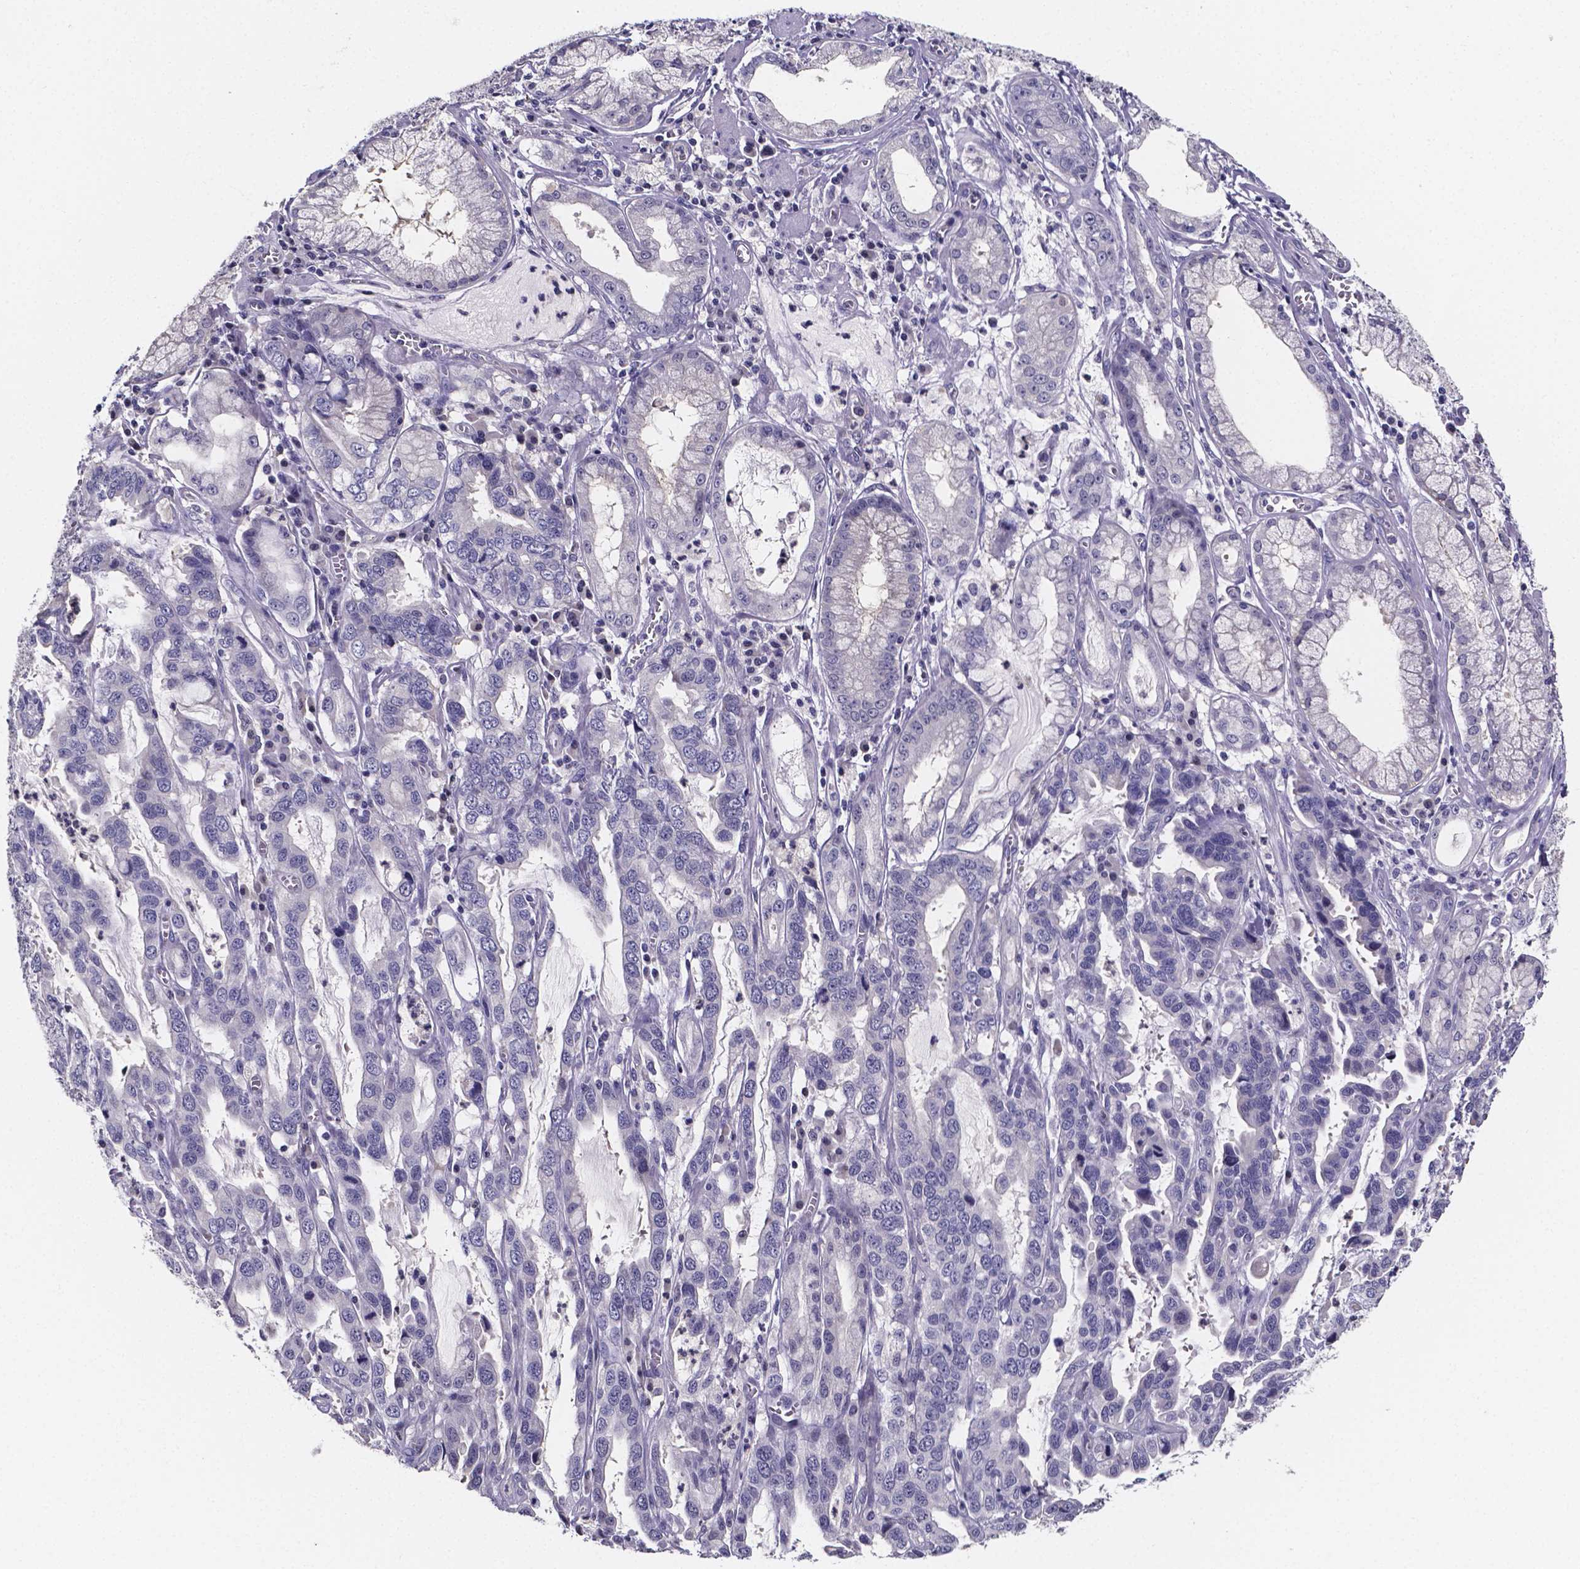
{"staining": {"intensity": "negative", "quantity": "none", "location": "none"}, "tissue": "stomach cancer", "cell_type": "Tumor cells", "image_type": "cancer", "snomed": [{"axis": "morphology", "description": "Adenocarcinoma, NOS"}, {"axis": "topography", "description": "Stomach, lower"}], "caption": "IHC photomicrograph of neoplastic tissue: human stomach cancer (adenocarcinoma) stained with DAB (3,3'-diaminobenzidine) shows no significant protein positivity in tumor cells.", "gene": "IZUMO1", "patient": {"sex": "female", "age": 76}}